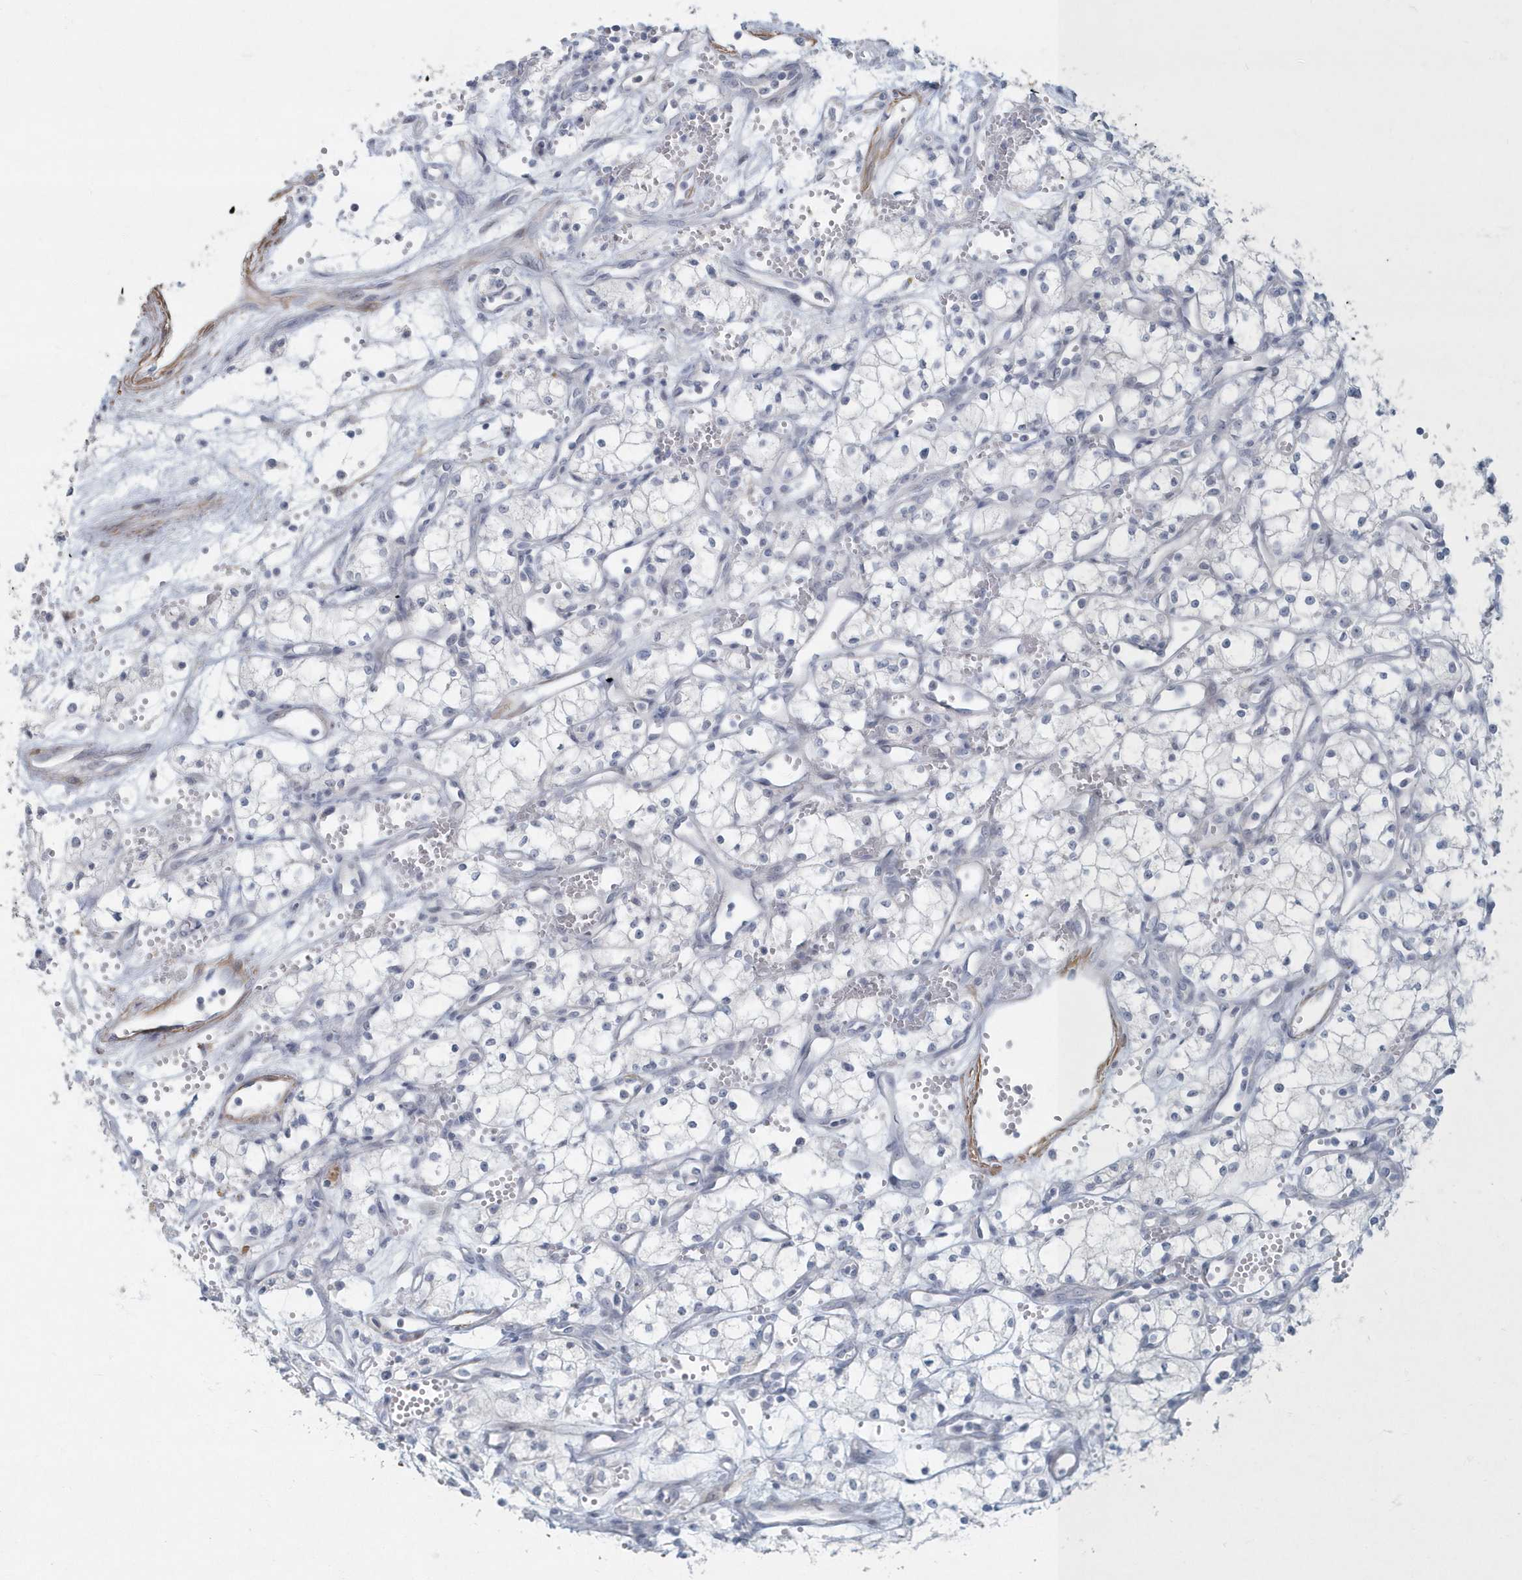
{"staining": {"intensity": "negative", "quantity": "none", "location": "none"}, "tissue": "renal cancer", "cell_type": "Tumor cells", "image_type": "cancer", "snomed": [{"axis": "morphology", "description": "Adenocarcinoma, NOS"}, {"axis": "topography", "description": "Kidney"}], "caption": "There is no significant staining in tumor cells of renal adenocarcinoma. Brightfield microscopy of immunohistochemistry stained with DAB (brown) and hematoxylin (blue), captured at high magnification.", "gene": "MYOT", "patient": {"sex": "male", "age": 59}}